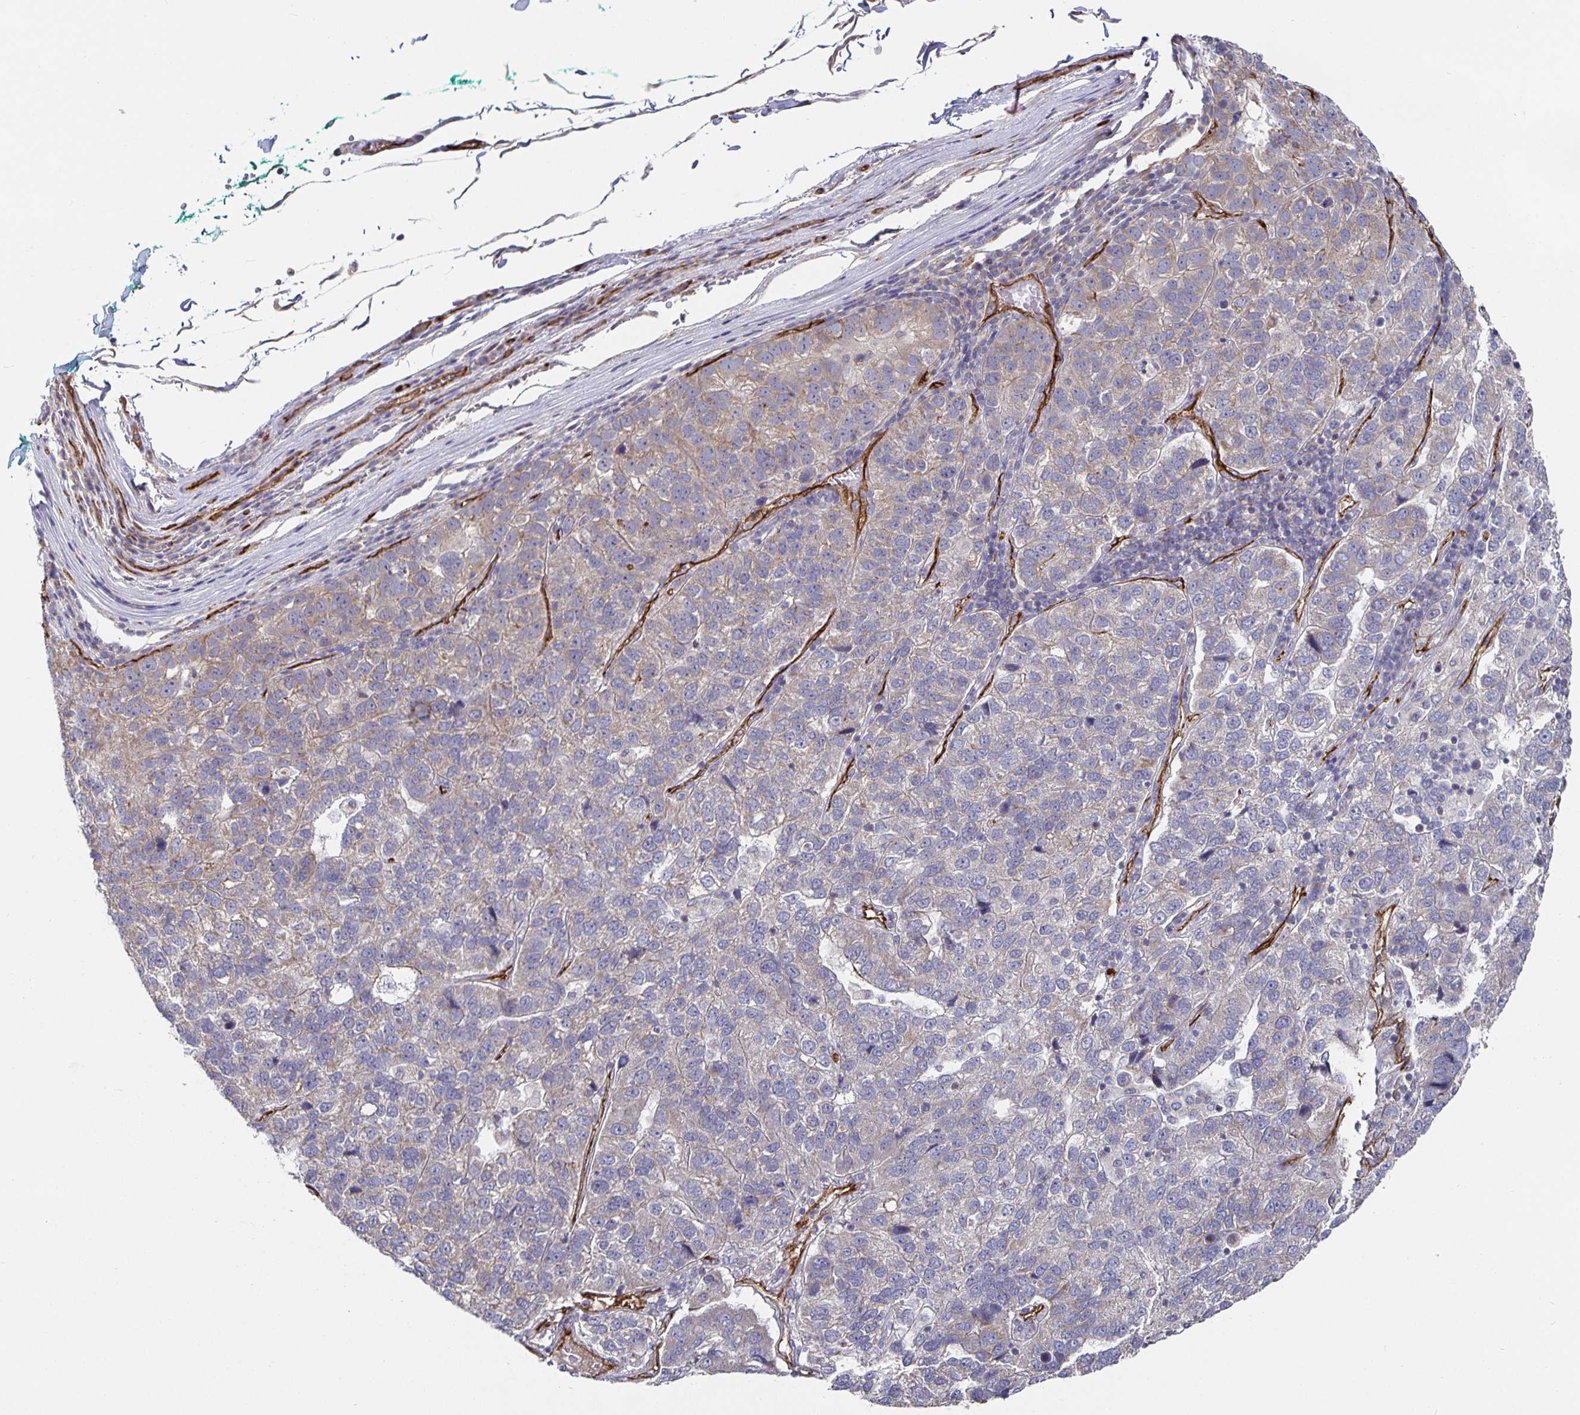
{"staining": {"intensity": "weak", "quantity": "<25%", "location": "cytoplasmic/membranous"}, "tissue": "pancreatic cancer", "cell_type": "Tumor cells", "image_type": "cancer", "snomed": [{"axis": "morphology", "description": "Adenocarcinoma, NOS"}, {"axis": "topography", "description": "Pancreas"}], "caption": "The image displays no staining of tumor cells in pancreatic cancer (adenocarcinoma).", "gene": "PODXL", "patient": {"sex": "female", "age": 61}}